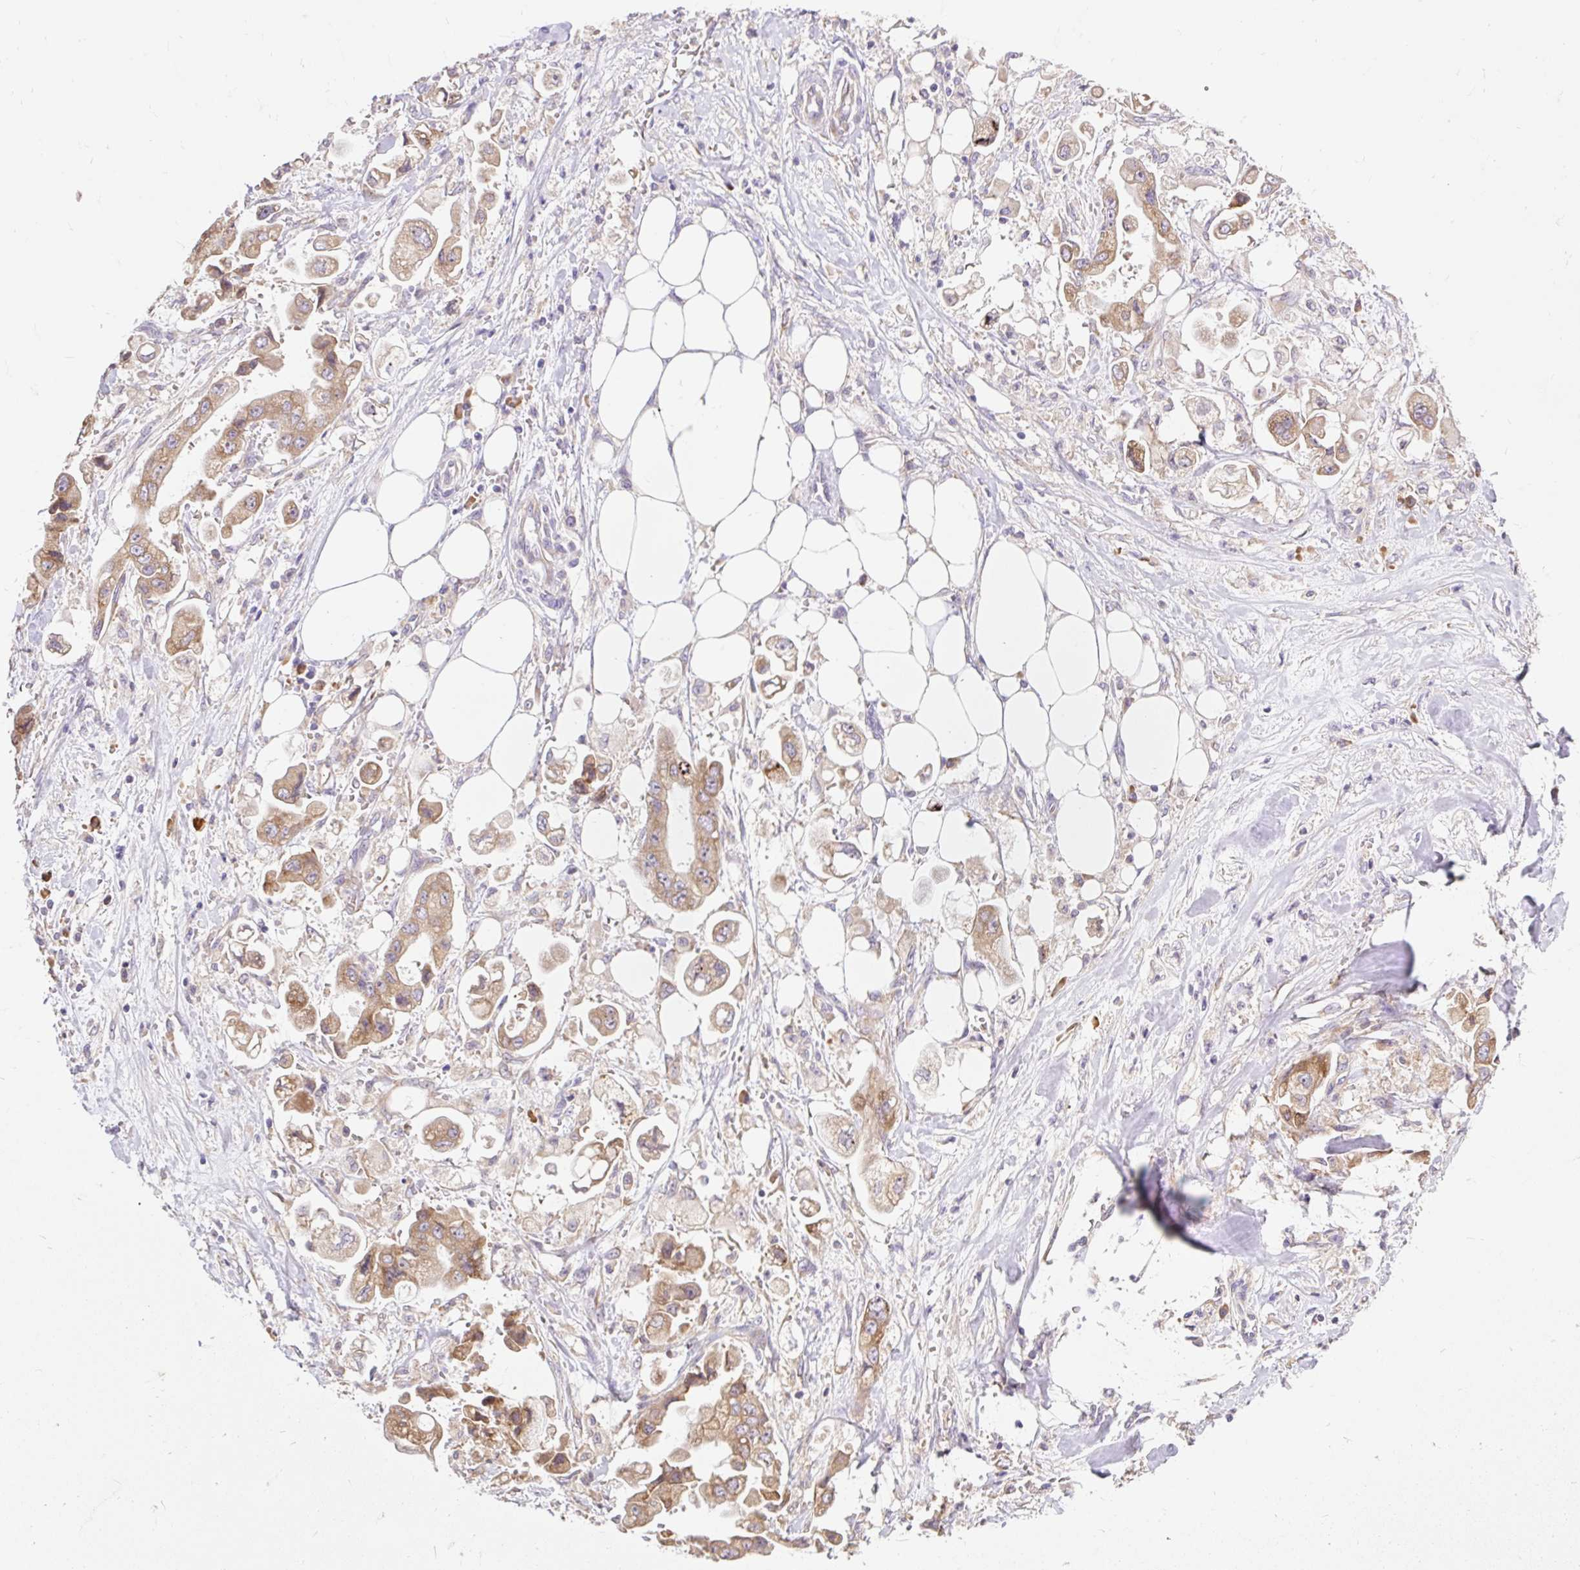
{"staining": {"intensity": "moderate", "quantity": ">75%", "location": "cytoplasmic/membranous"}, "tissue": "stomach cancer", "cell_type": "Tumor cells", "image_type": "cancer", "snomed": [{"axis": "morphology", "description": "Adenocarcinoma, NOS"}, {"axis": "topography", "description": "Stomach"}], "caption": "Stomach adenocarcinoma stained with a protein marker demonstrates moderate staining in tumor cells.", "gene": "SEC63", "patient": {"sex": "male", "age": 62}}